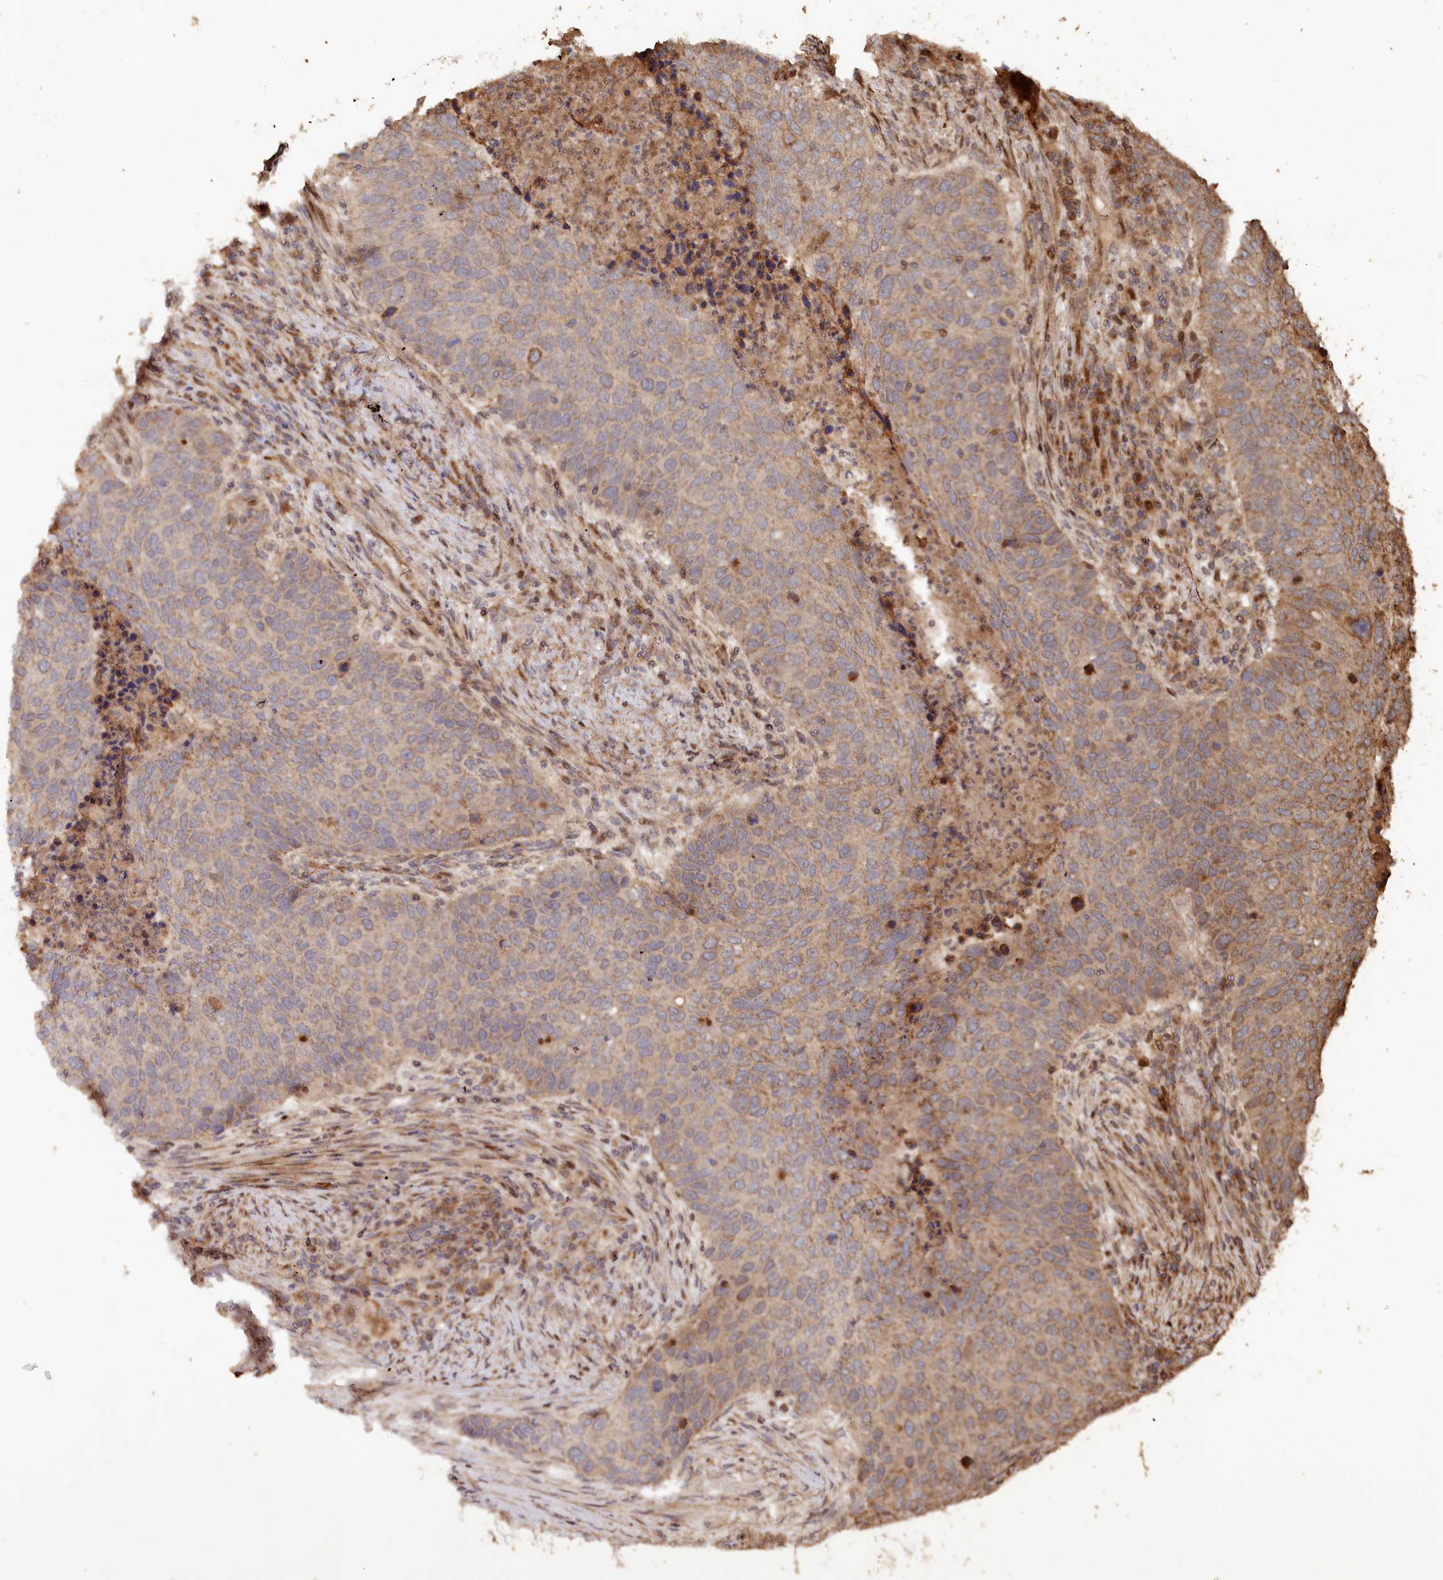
{"staining": {"intensity": "moderate", "quantity": "<25%", "location": "cytoplasmic/membranous"}, "tissue": "lung cancer", "cell_type": "Tumor cells", "image_type": "cancer", "snomed": [{"axis": "morphology", "description": "Squamous cell carcinoma, NOS"}, {"axis": "topography", "description": "Lung"}], "caption": "The image reveals immunohistochemical staining of squamous cell carcinoma (lung). There is moderate cytoplasmic/membranous positivity is present in approximately <25% of tumor cells.", "gene": "HAL", "patient": {"sex": "female", "age": 63}}